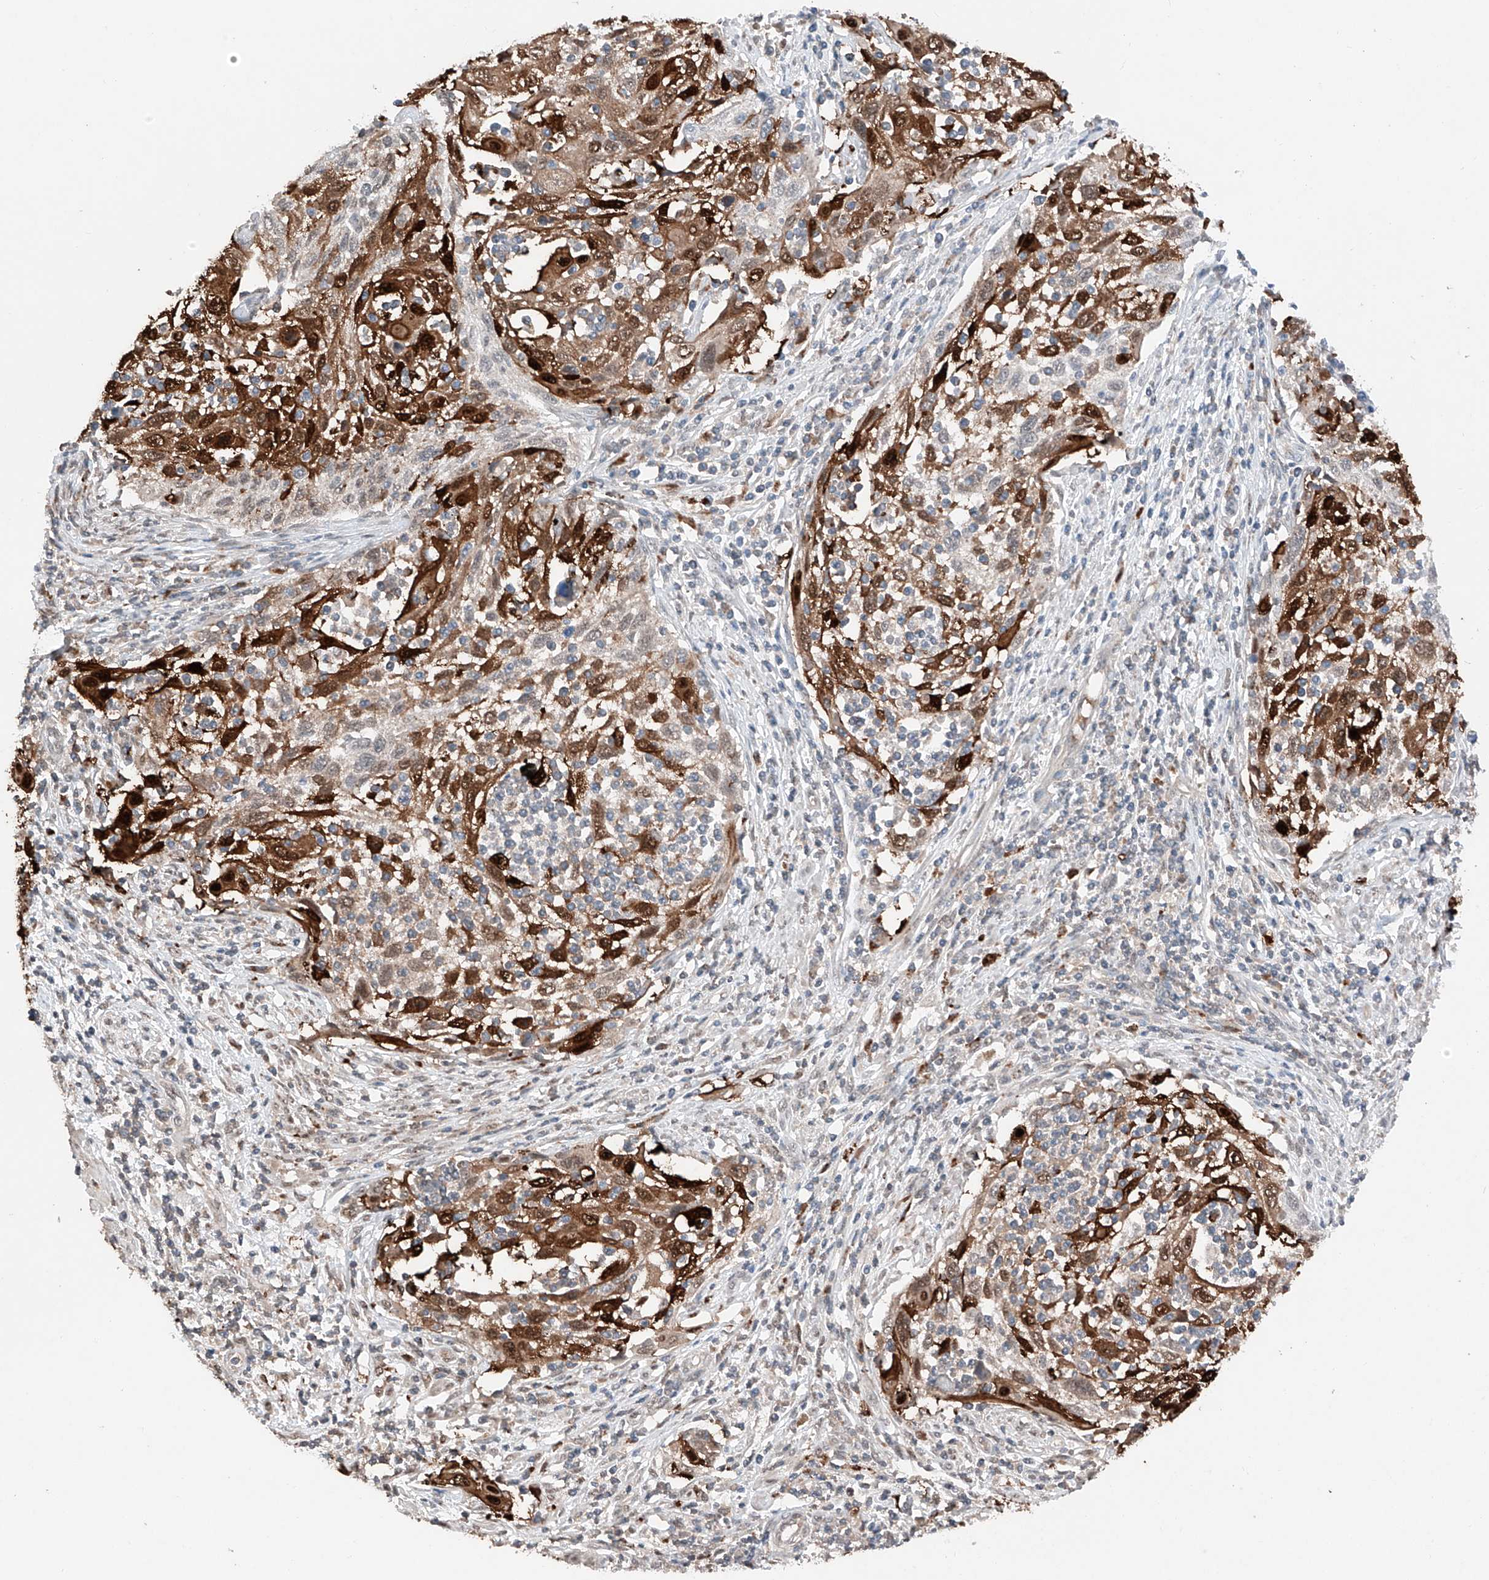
{"staining": {"intensity": "strong", "quantity": "25%-75%", "location": "cytoplasmic/membranous,nuclear"}, "tissue": "cervical cancer", "cell_type": "Tumor cells", "image_type": "cancer", "snomed": [{"axis": "morphology", "description": "Squamous cell carcinoma, NOS"}, {"axis": "topography", "description": "Cervix"}], "caption": "An image of squamous cell carcinoma (cervical) stained for a protein displays strong cytoplasmic/membranous and nuclear brown staining in tumor cells. (DAB (3,3'-diaminobenzidine) IHC with brightfield microscopy, high magnification).", "gene": "TBX4", "patient": {"sex": "female", "age": 70}}